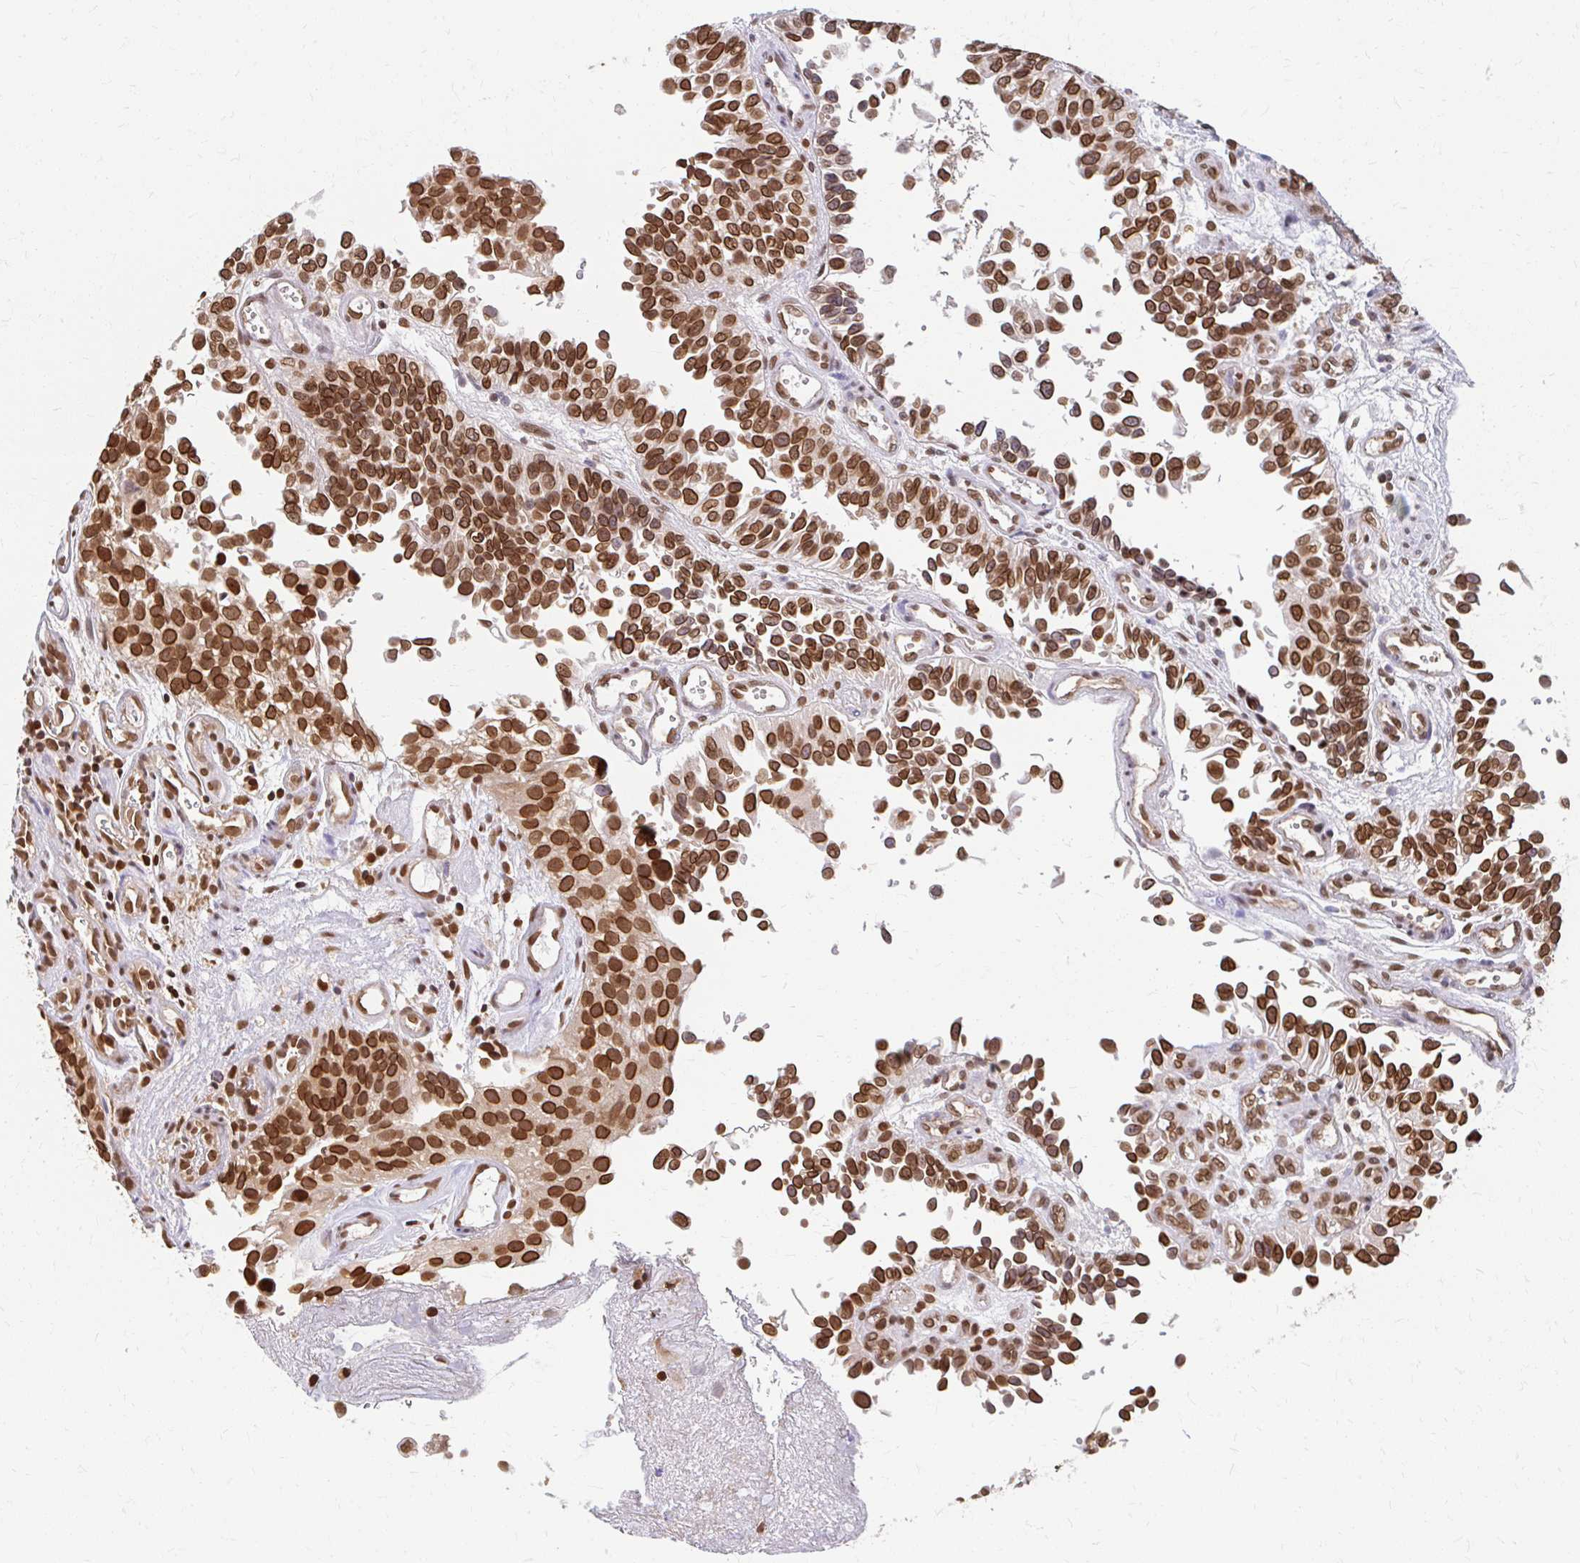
{"staining": {"intensity": "strong", "quantity": ">75%", "location": "cytoplasmic/membranous,nuclear"}, "tissue": "urothelial cancer", "cell_type": "Tumor cells", "image_type": "cancer", "snomed": [{"axis": "morphology", "description": "Urothelial carcinoma, NOS"}, {"axis": "topography", "description": "Urinary bladder"}], "caption": "Protein staining shows strong cytoplasmic/membranous and nuclear staining in approximately >75% of tumor cells in urothelial cancer.", "gene": "XPO1", "patient": {"sex": "male", "age": 87}}